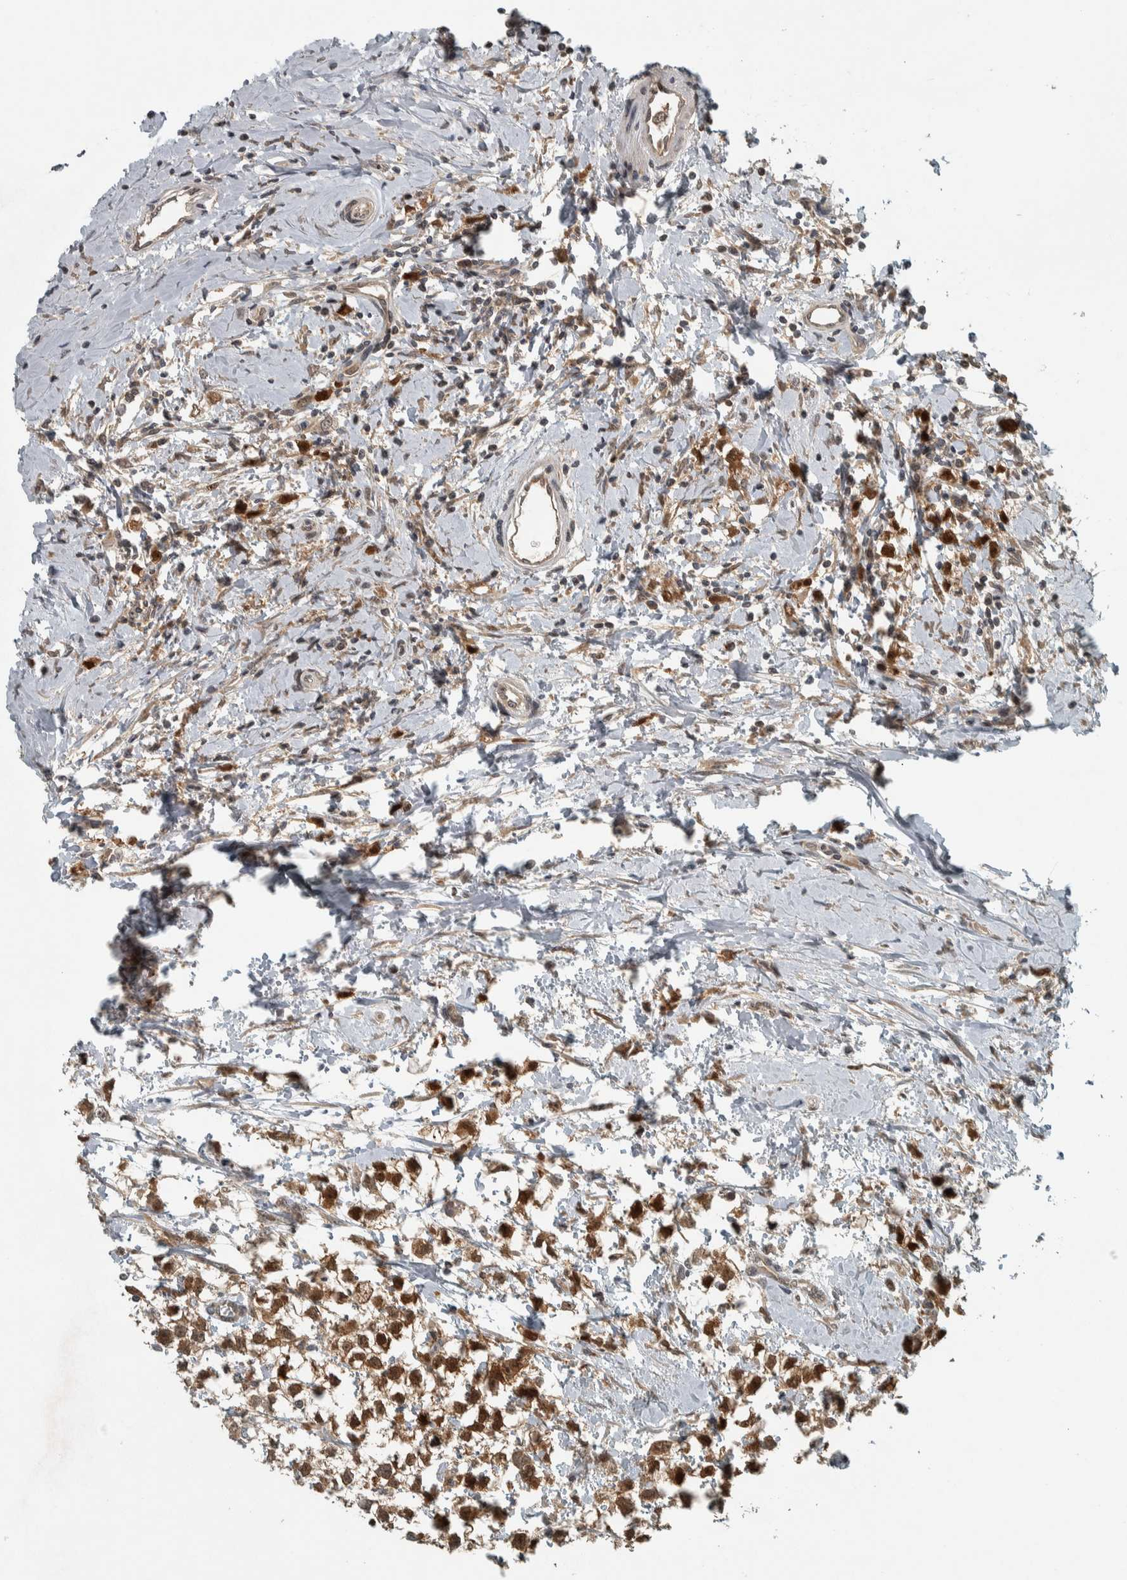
{"staining": {"intensity": "strong", "quantity": ">75%", "location": "nuclear"}, "tissue": "testis cancer", "cell_type": "Tumor cells", "image_type": "cancer", "snomed": [{"axis": "morphology", "description": "Seminoma, NOS"}, {"axis": "morphology", "description": "Carcinoma, Embryonal, NOS"}, {"axis": "topography", "description": "Testis"}], "caption": "Brown immunohistochemical staining in human testis cancer (embryonal carcinoma) displays strong nuclear expression in about >75% of tumor cells.", "gene": "XPO5", "patient": {"sex": "male", "age": 51}}